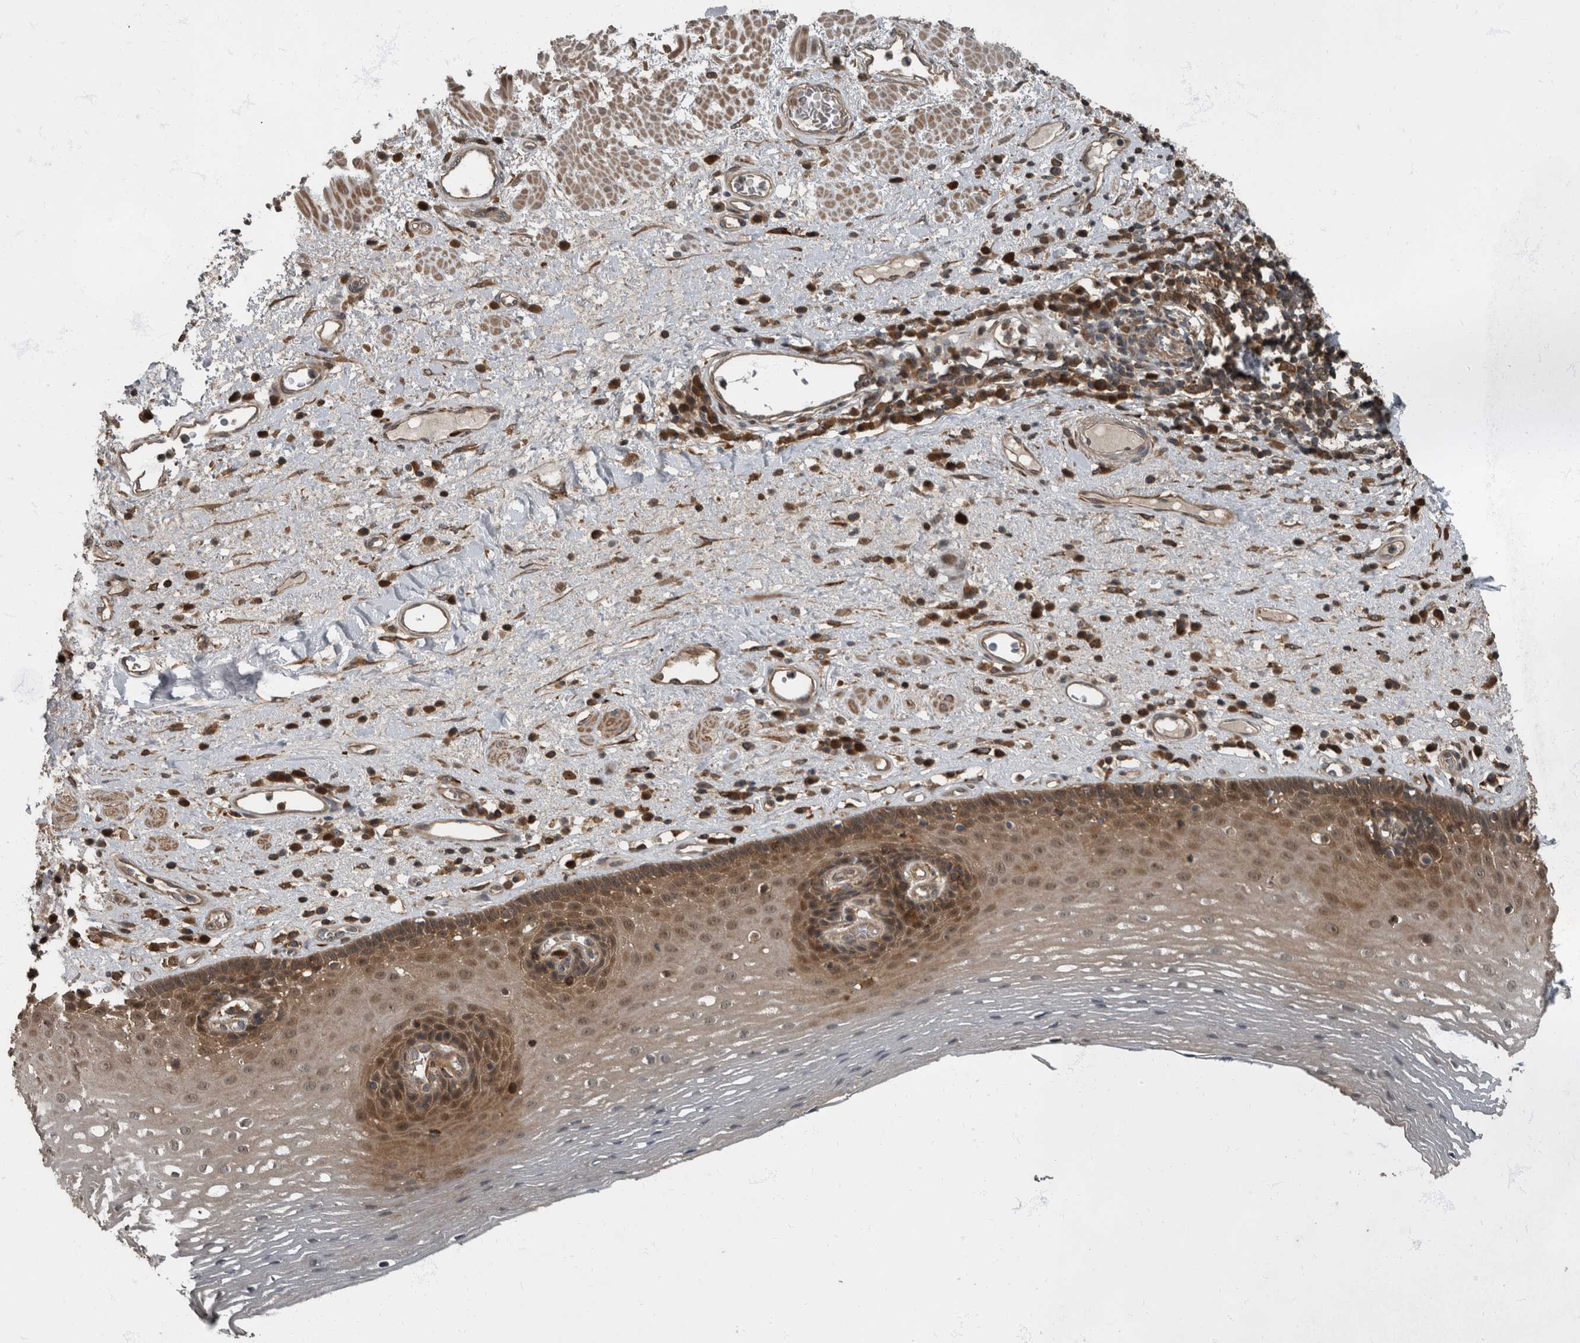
{"staining": {"intensity": "moderate", "quantity": ">75%", "location": "cytoplasmic/membranous"}, "tissue": "esophagus", "cell_type": "Squamous epithelial cells", "image_type": "normal", "snomed": [{"axis": "morphology", "description": "Normal tissue, NOS"}, {"axis": "morphology", "description": "Adenocarcinoma, NOS"}, {"axis": "topography", "description": "Esophagus"}], "caption": "Moderate cytoplasmic/membranous expression for a protein is seen in about >75% of squamous epithelial cells of unremarkable esophagus using immunohistochemistry (IHC).", "gene": "RABGGTB", "patient": {"sex": "male", "age": 62}}